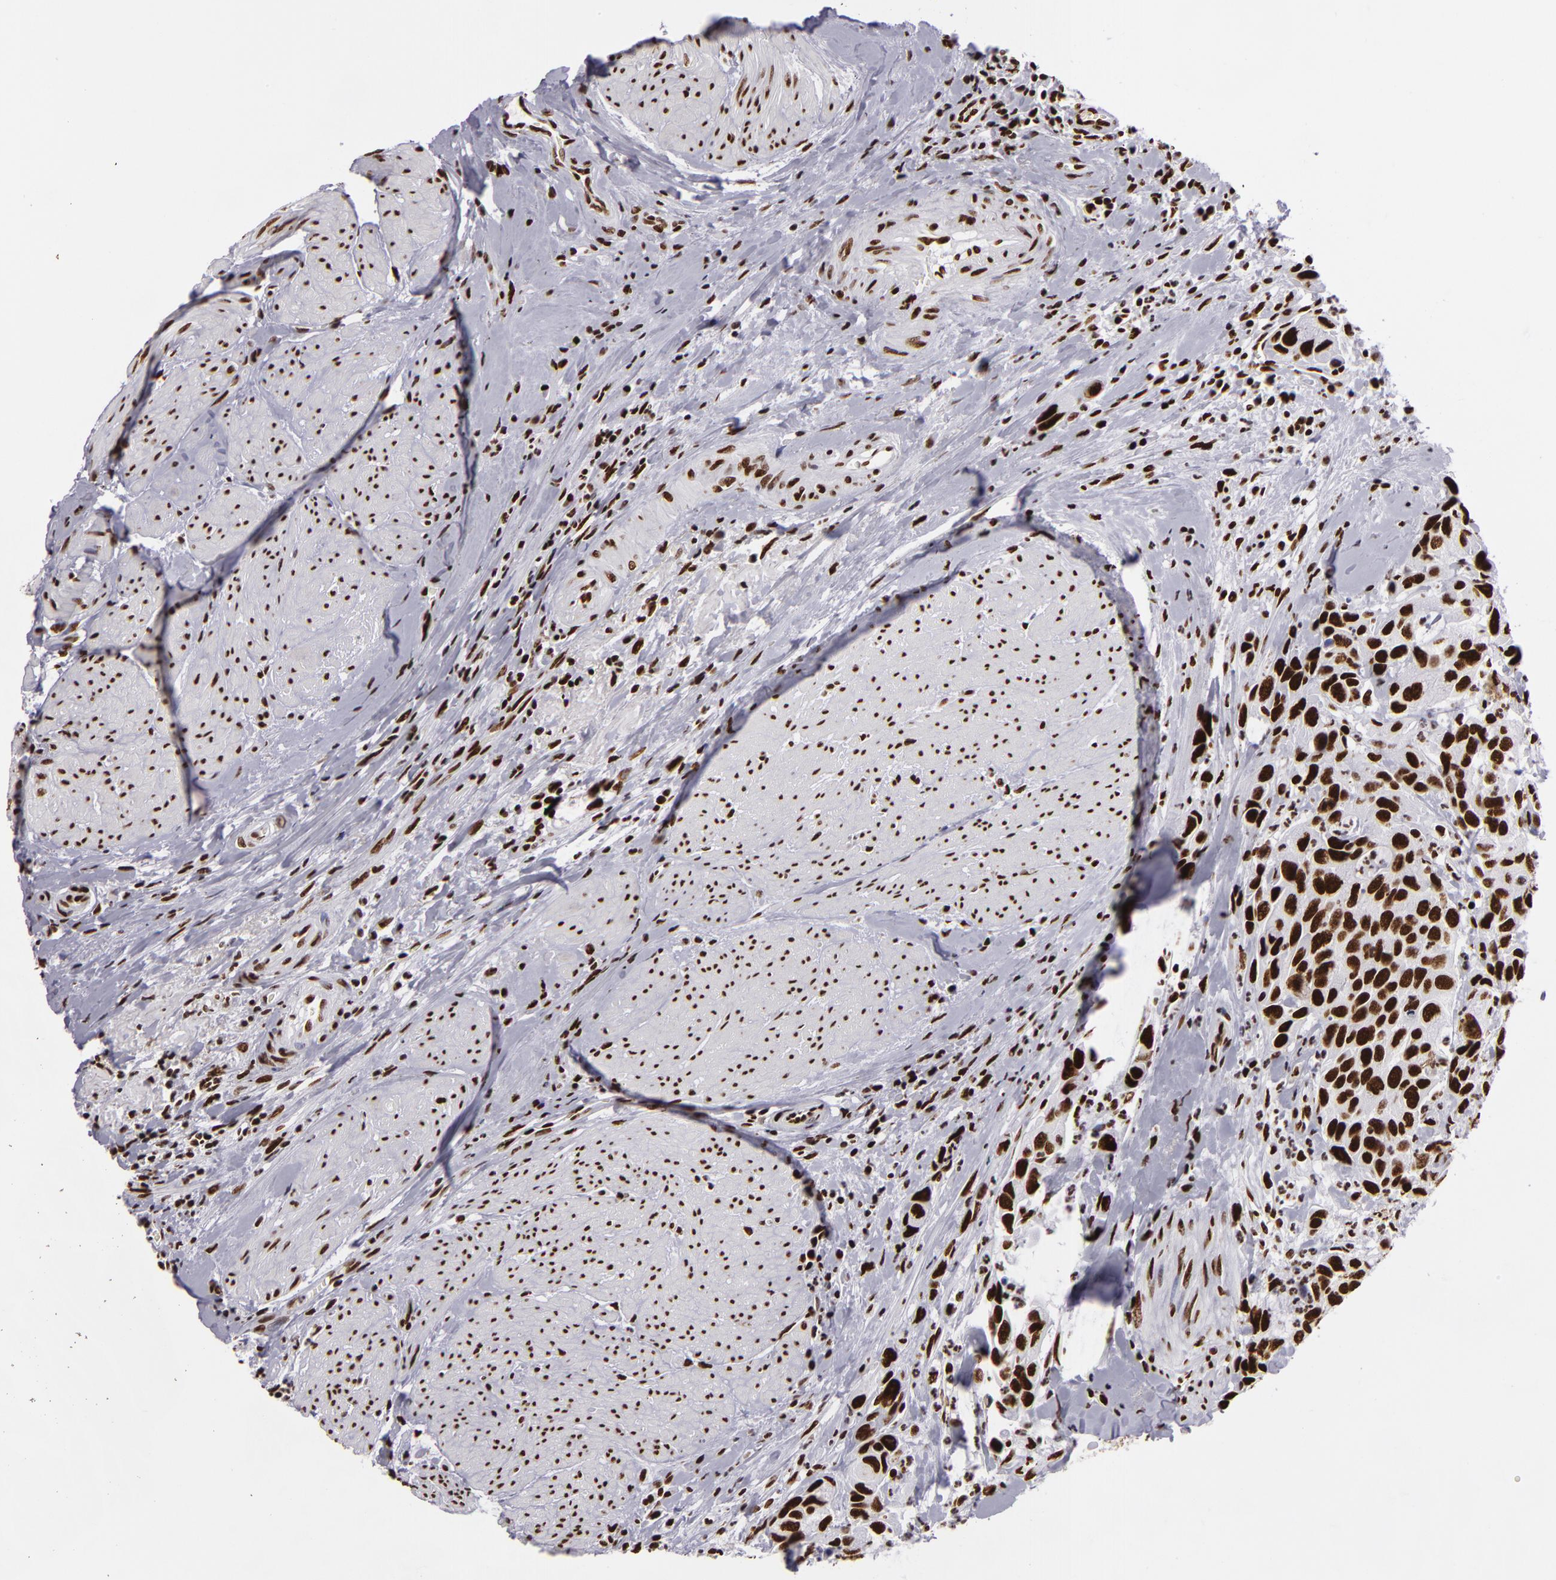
{"staining": {"intensity": "strong", "quantity": ">75%", "location": "nuclear"}, "tissue": "urothelial cancer", "cell_type": "Tumor cells", "image_type": "cancer", "snomed": [{"axis": "morphology", "description": "Urothelial carcinoma, High grade"}, {"axis": "topography", "description": "Urinary bladder"}], "caption": "A high-resolution micrograph shows immunohistochemistry (IHC) staining of urothelial cancer, which demonstrates strong nuclear staining in approximately >75% of tumor cells.", "gene": "SAFB", "patient": {"sex": "male", "age": 66}}